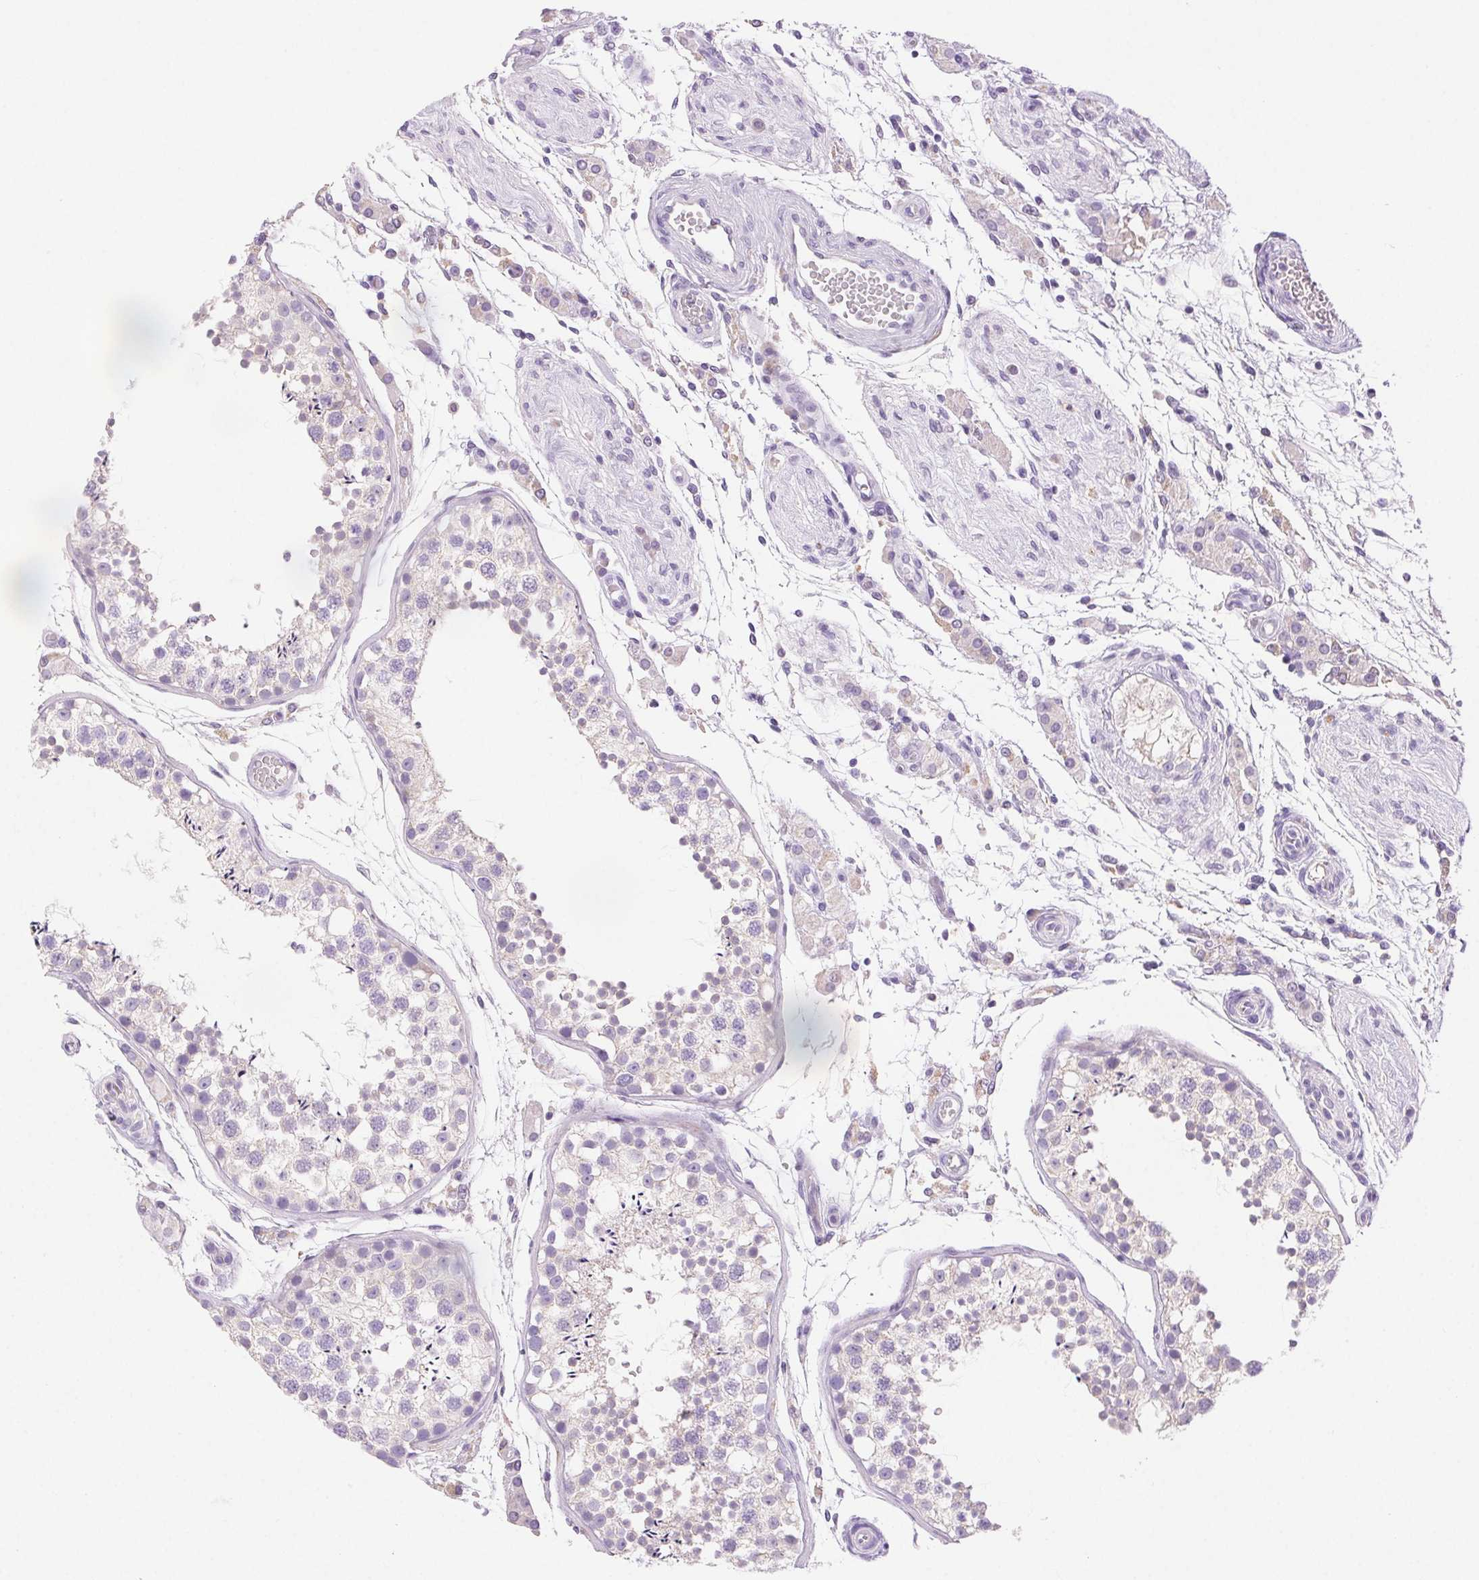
{"staining": {"intensity": "negative", "quantity": "none", "location": "none"}, "tissue": "testis", "cell_type": "Cells in seminiferous ducts", "image_type": "normal", "snomed": [{"axis": "morphology", "description": "Normal tissue, NOS"}, {"axis": "morphology", "description": "Seminoma, NOS"}, {"axis": "topography", "description": "Testis"}], "caption": "High magnification brightfield microscopy of benign testis stained with DAB (brown) and counterstained with hematoxylin (blue): cells in seminiferous ducts show no significant staining.", "gene": "ARHGAP11B", "patient": {"sex": "male", "age": 29}}